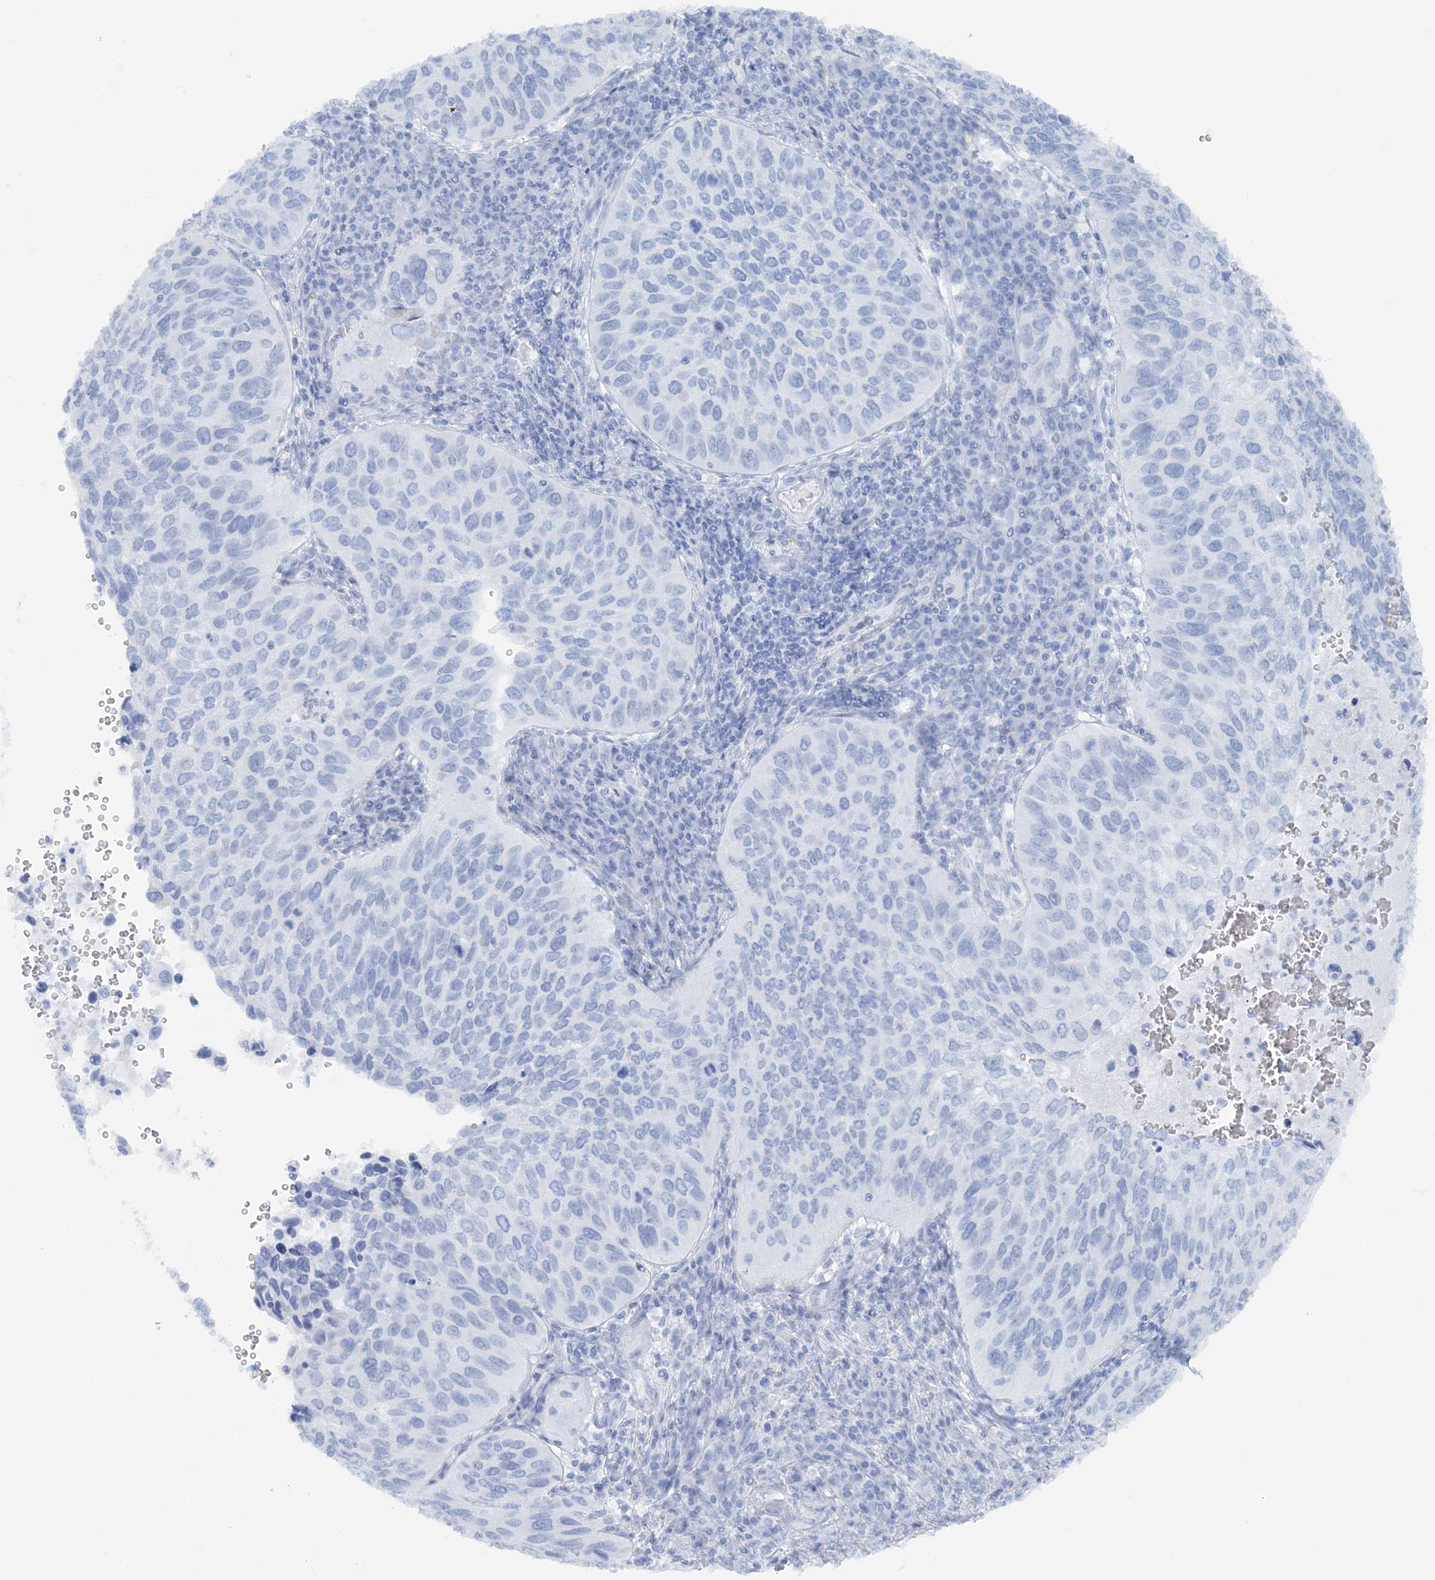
{"staining": {"intensity": "negative", "quantity": "none", "location": "none"}, "tissue": "cervical cancer", "cell_type": "Tumor cells", "image_type": "cancer", "snomed": [{"axis": "morphology", "description": "Squamous cell carcinoma, NOS"}, {"axis": "topography", "description": "Cervix"}], "caption": "The photomicrograph reveals no significant expression in tumor cells of cervical cancer (squamous cell carcinoma).", "gene": "ATP11A", "patient": {"sex": "female", "age": 38}}